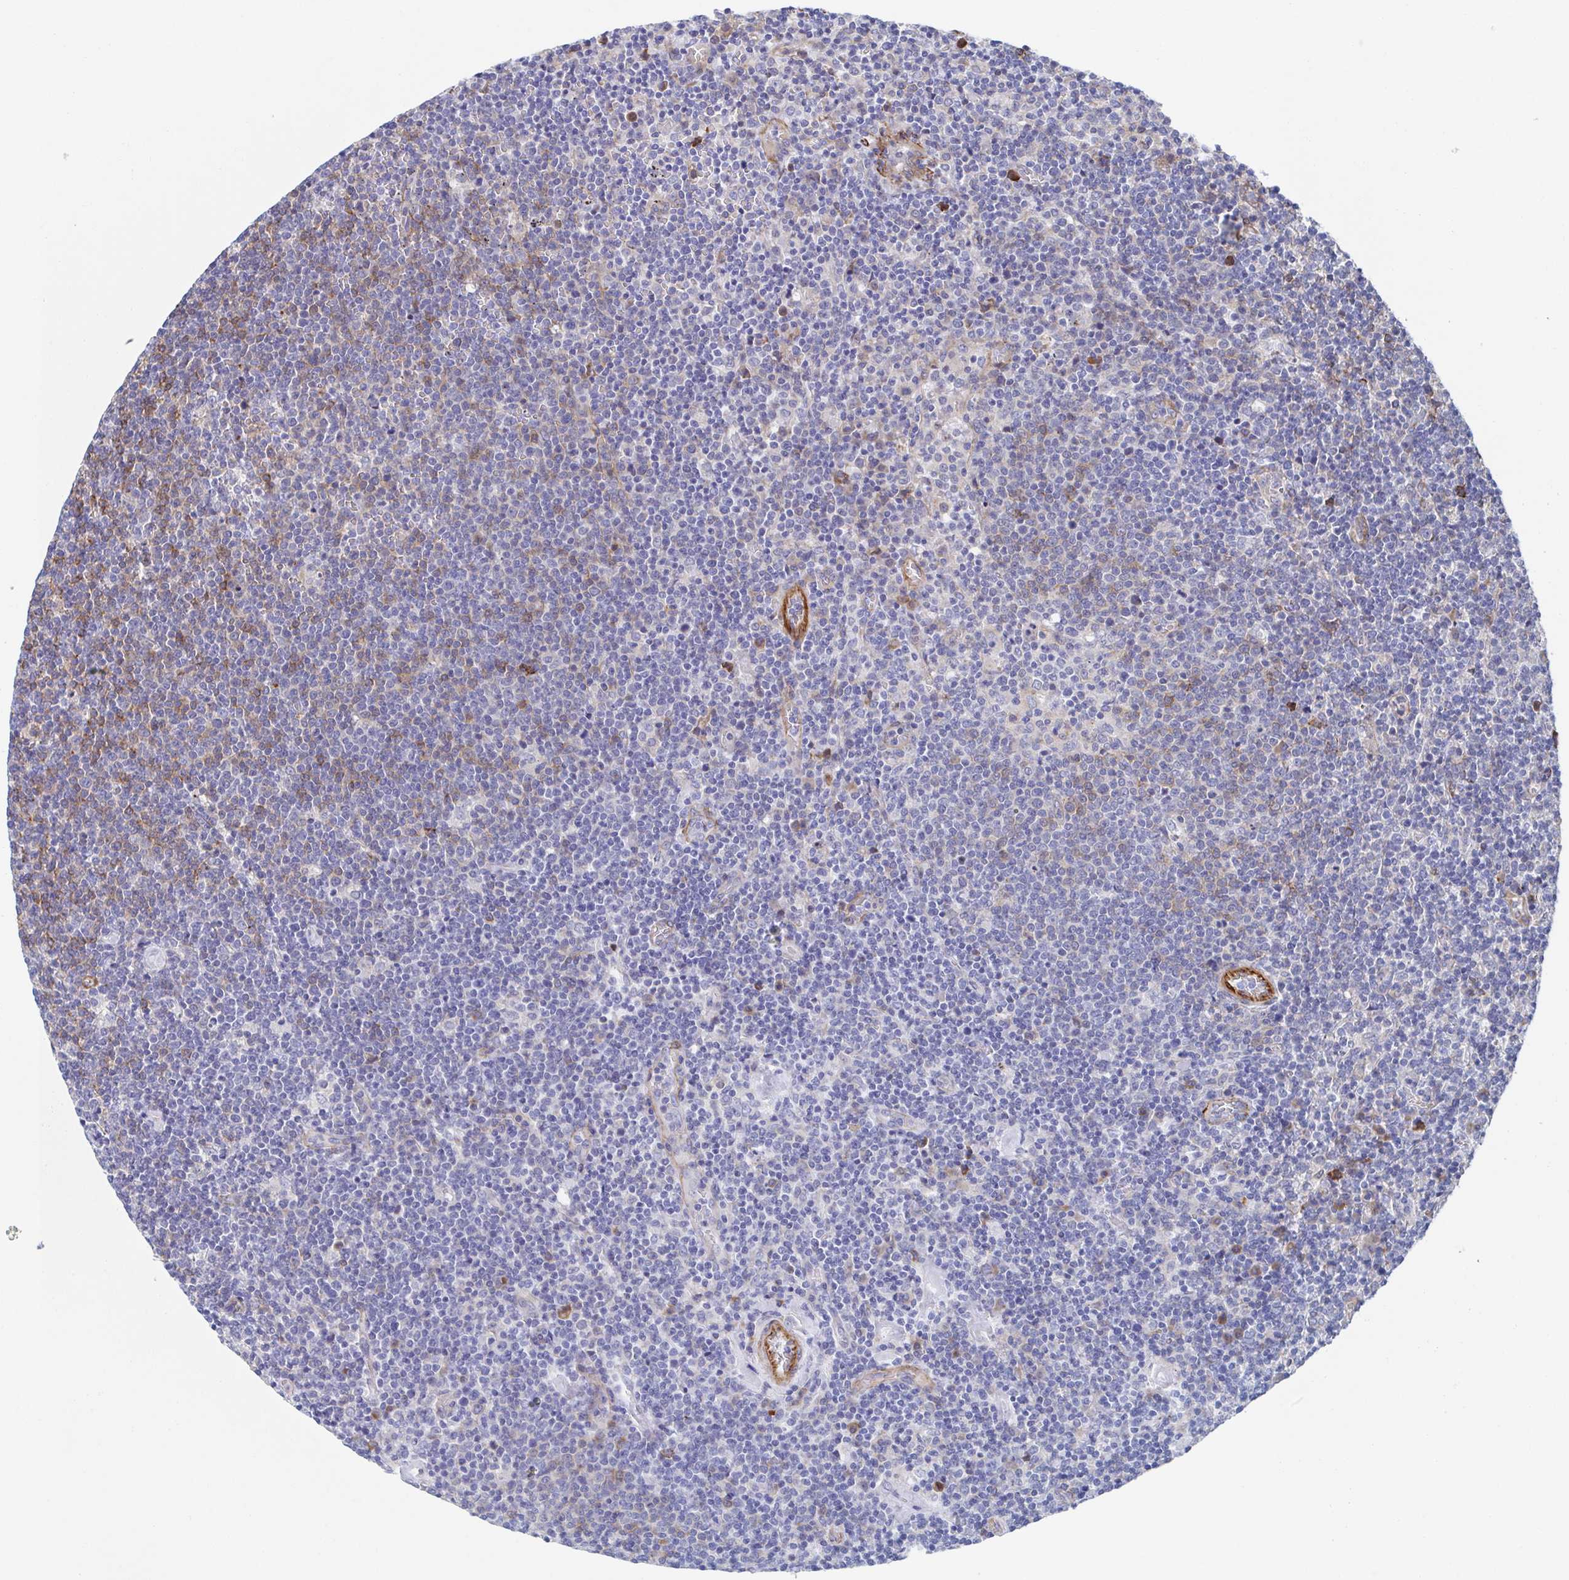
{"staining": {"intensity": "negative", "quantity": "none", "location": "none"}, "tissue": "lymphoma", "cell_type": "Tumor cells", "image_type": "cancer", "snomed": [{"axis": "morphology", "description": "Malignant lymphoma, non-Hodgkin's type, High grade"}, {"axis": "topography", "description": "Lymph node"}], "caption": "An immunohistochemistry histopathology image of lymphoma is shown. There is no staining in tumor cells of lymphoma.", "gene": "KLC3", "patient": {"sex": "male", "age": 61}}